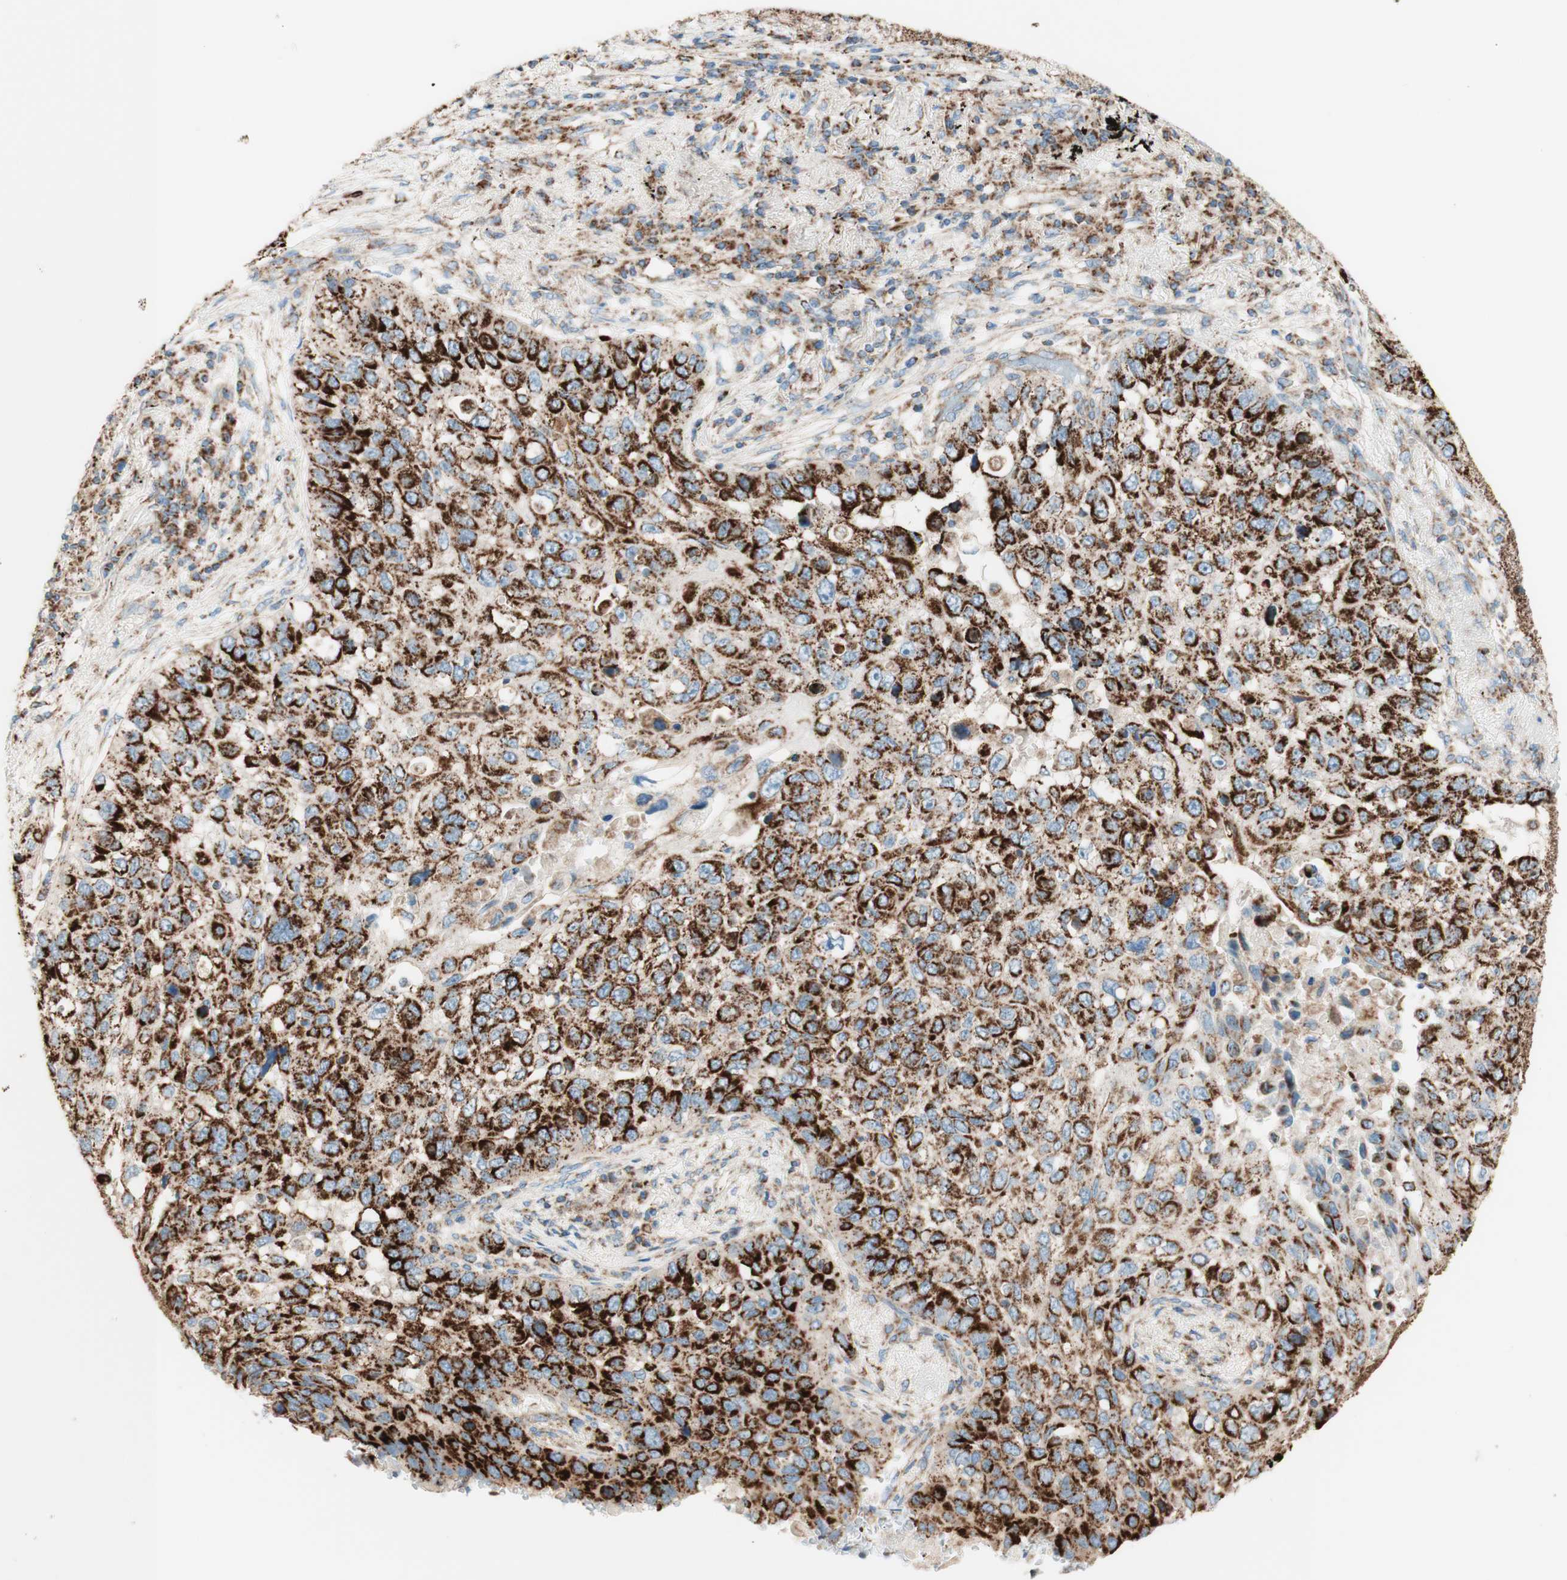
{"staining": {"intensity": "strong", "quantity": ">75%", "location": "cytoplasmic/membranous"}, "tissue": "lung cancer", "cell_type": "Tumor cells", "image_type": "cancer", "snomed": [{"axis": "morphology", "description": "Squamous cell carcinoma, NOS"}, {"axis": "topography", "description": "Lung"}], "caption": "Immunohistochemistry (IHC) of lung squamous cell carcinoma reveals high levels of strong cytoplasmic/membranous staining in about >75% of tumor cells. The staining is performed using DAB (3,3'-diaminobenzidine) brown chromogen to label protein expression. The nuclei are counter-stained blue using hematoxylin.", "gene": "TOMM20", "patient": {"sex": "male", "age": 57}}